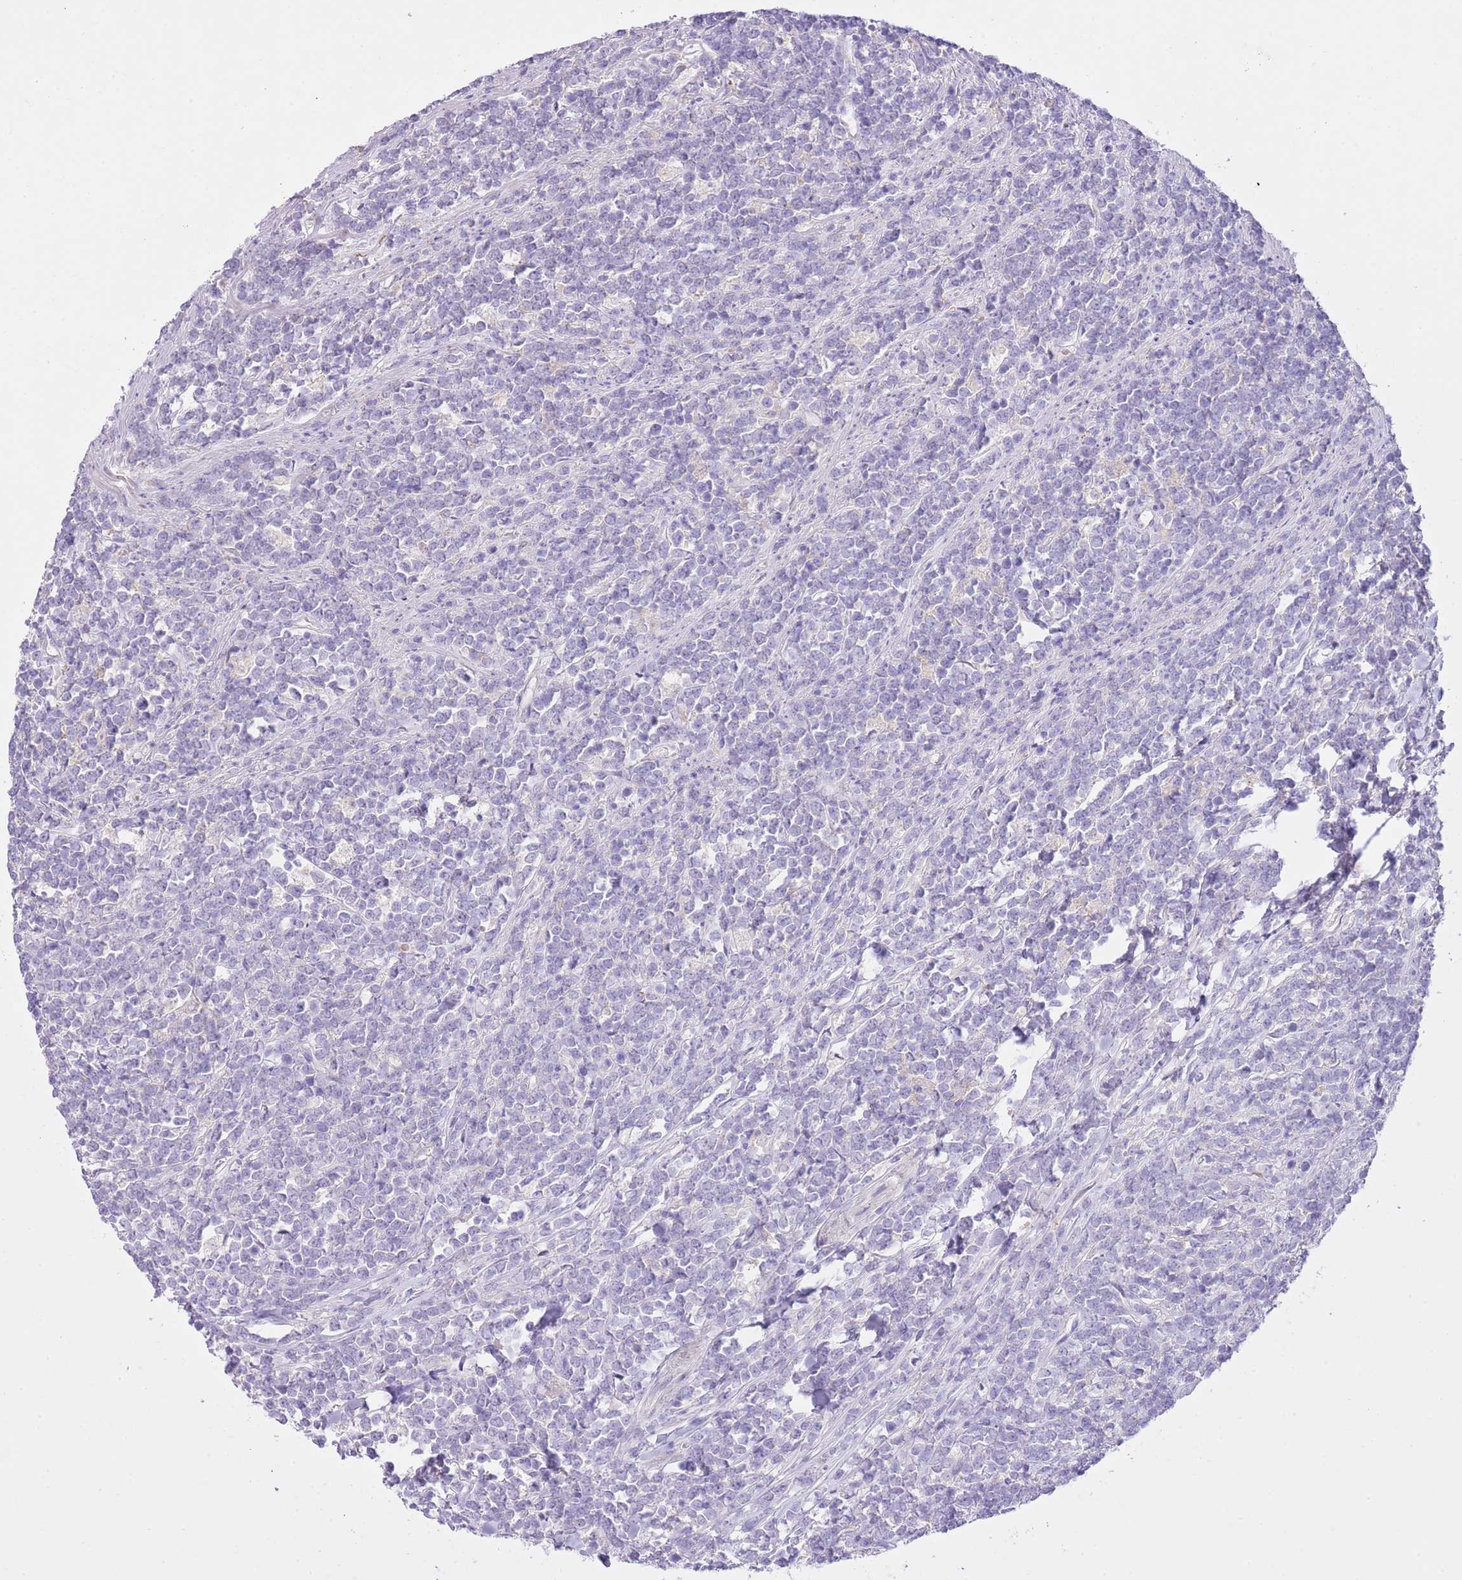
{"staining": {"intensity": "negative", "quantity": "none", "location": "none"}, "tissue": "lymphoma", "cell_type": "Tumor cells", "image_type": "cancer", "snomed": [{"axis": "morphology", "description": "Malignant lymphoma, non-Hodgkin's type, High grade"}, {"axis": "topography", "description": "Small intestine"}, {"axis": "topography", "description": "Colon"}], "caption": "Photomicrograph shows no protein positivity in tumor cells of high-grade malignant lymphoma, non-Hodgkin's type tissue. Brightfield microscopy of IHC stained with DAB (brown) and hematoxylin (blue), captured at high magnification.", "gene": "CLEC2A", "patient": {"sex": "male", "age": 8}}